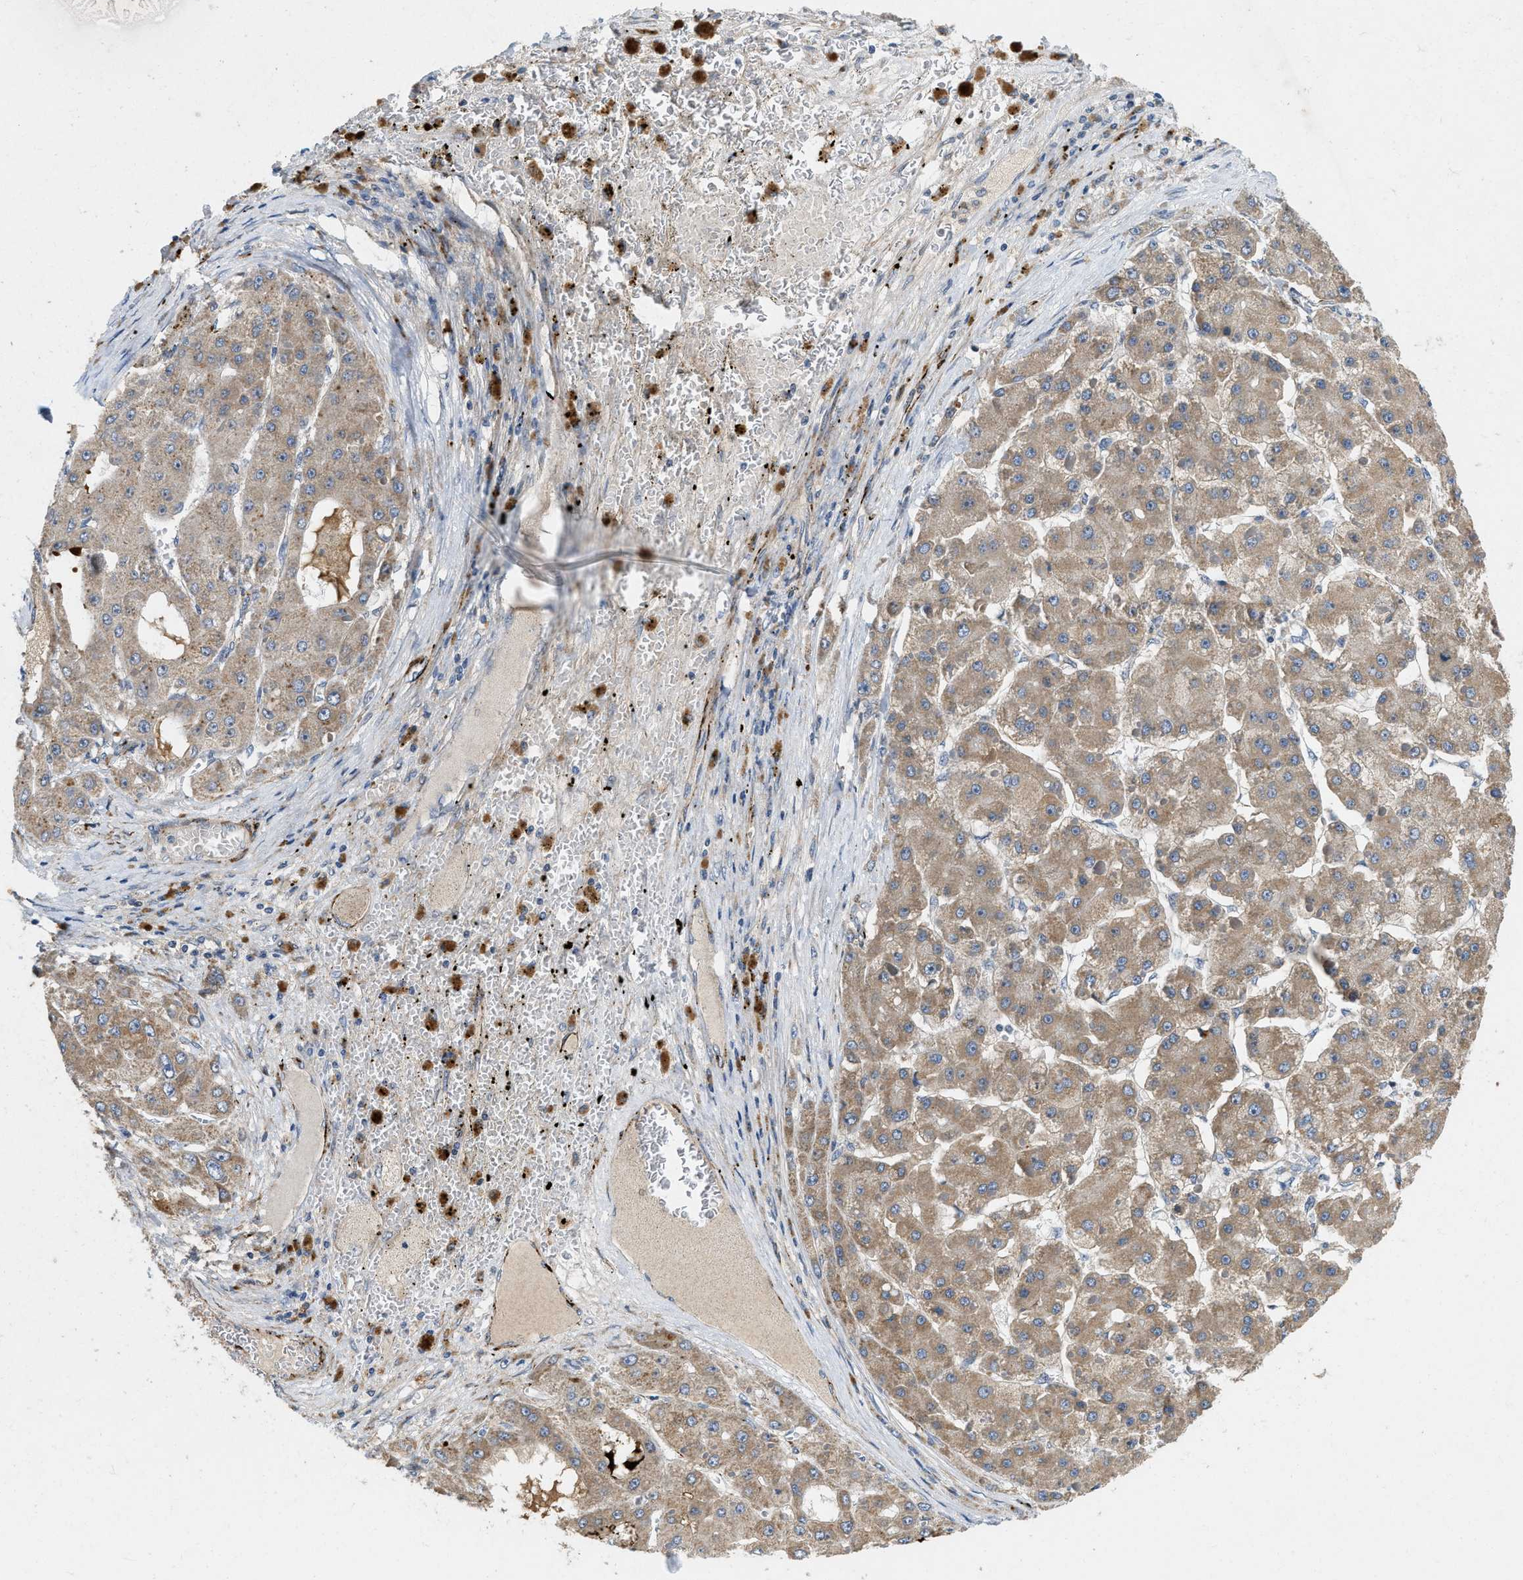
{"staining": {"intensity": "weak", "quantity": ">75%", "location": "cytoplasmic/membranous"}, "tissue": "liver cancer", "cell_type": "Tumor cells", "image_type": "cancer", "snomed": [{"axis": "morphology", "description": "Carcinoma, Hepatocellular, NOS"}, {"axis": "topography", "description": "Liver"}], "caption": "This micrograph reveals IHC staining of liver hepatocellular carcinoma, with low weak cytoplasmic/membranous staining in approximately >75% of tumor cells.", "gene": "ZNF599", "patient": {"sex": "female", "age": 73}}